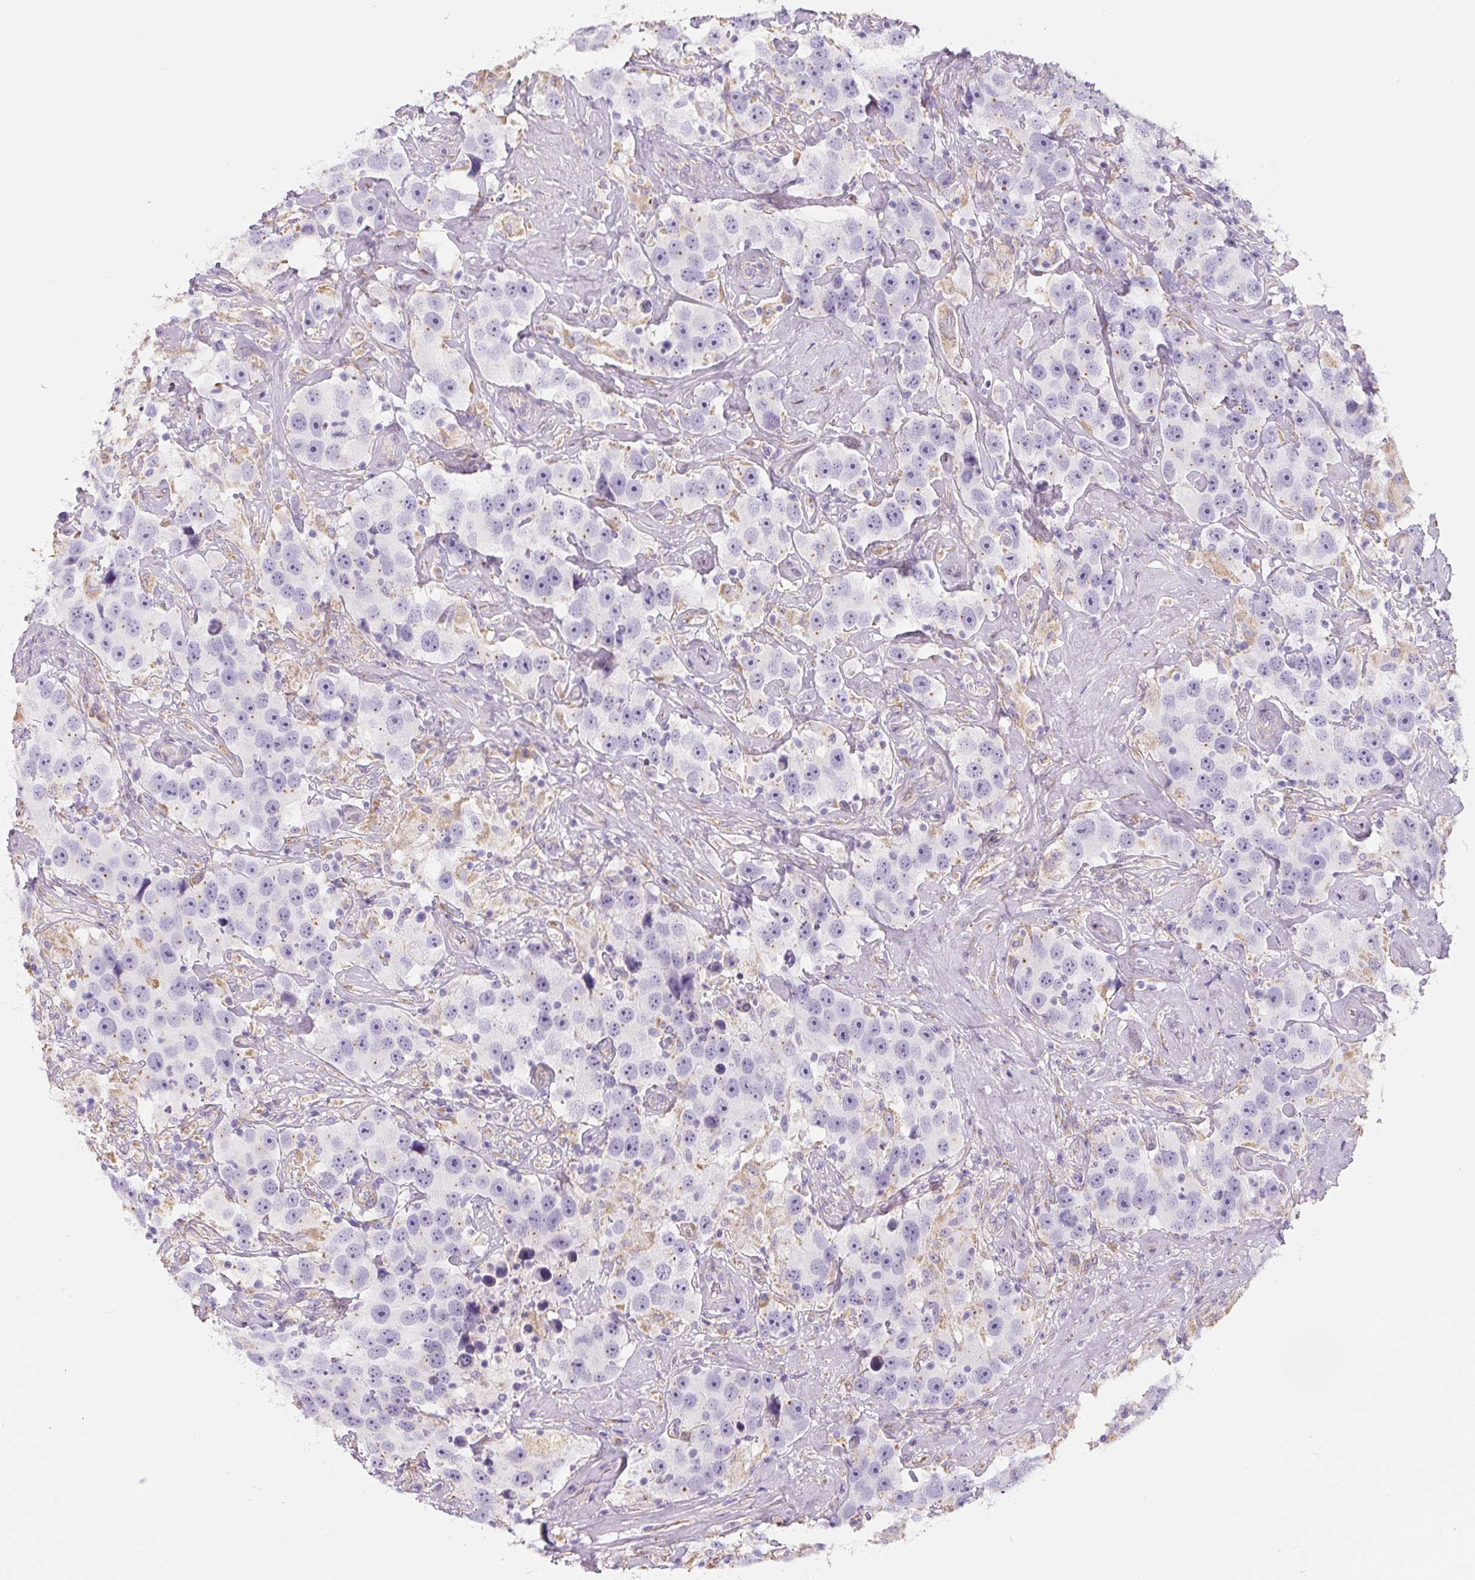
{"staining": {"intensity": "negative", "quantity": "none", "location": "none"}, "tissue": "testis cancer", "cell_type": "Tumor cells", "image_type": "cancer", "snomed": [{"axis": "morphology", "description": "Seminoma, NOS"}, {"axis": "topography", "description": "Testis"}], "caption": "Immunohistochemistry (IHC) image of seminoma (testis) stained for a protein (brown), which demonstrates no positivity in tumor cells.", "gene": "PWWP3B", "patient": {"sex": "male", "age": 49}}